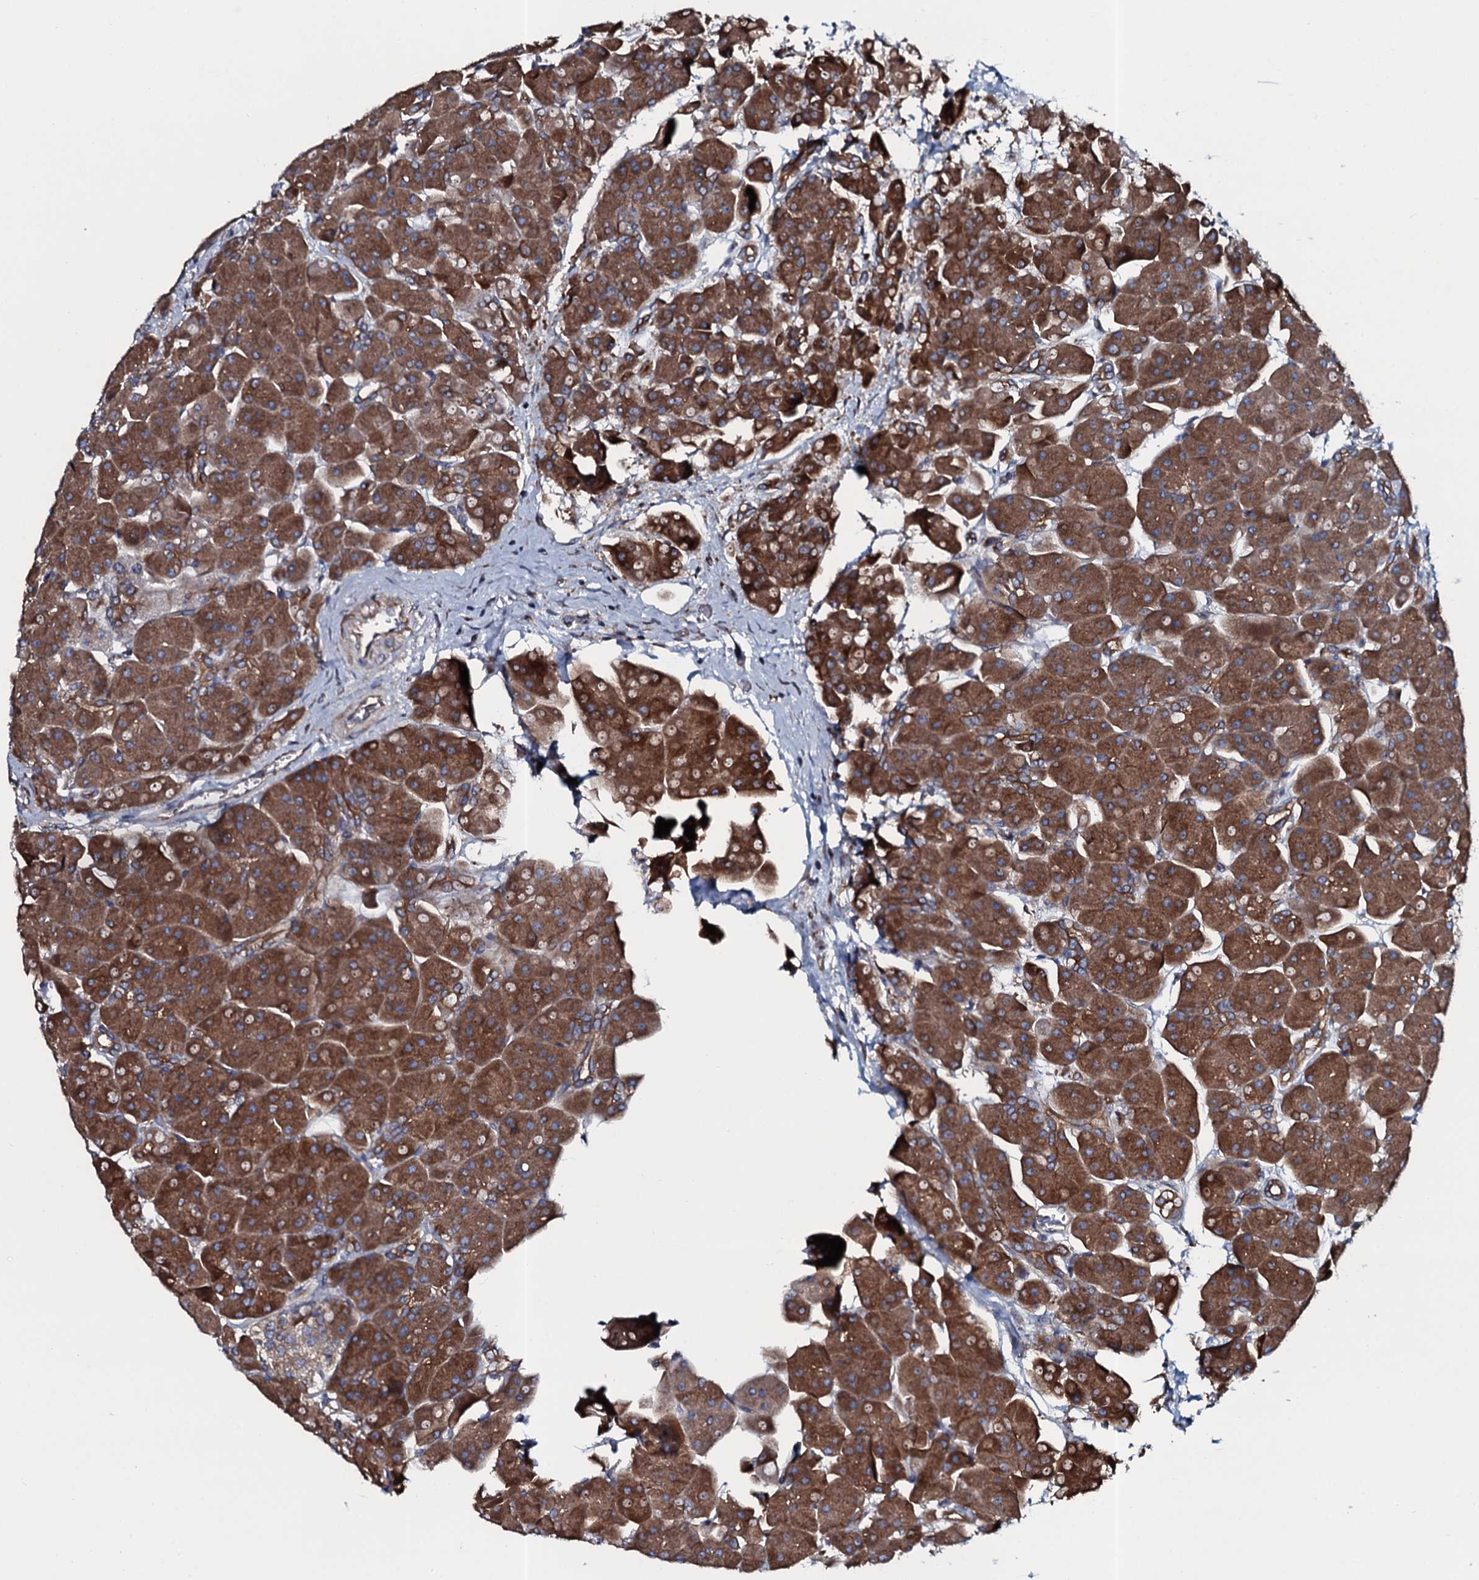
{"staining": {"intensity": "strong", "quantity": ">75%", "location": "cytoplasmic/membranous"}, "tissue": "pancreas", "cell_type": "Exocrine glandular cells", "image_type": "normal", "snomed": [{"axis": "morphology", "description": "Normal tissue, NOS"}, {"axis": "topography", "description": "Pancreas"}], "caption": "Pancreas stained for a protein (brown) reveals strong cytoplasmic/membranous positive staining in approximately >75% of exocrine glandular cells.", "gene": "TMEM151A", "patient": {"sex": "male", "age": 66}}